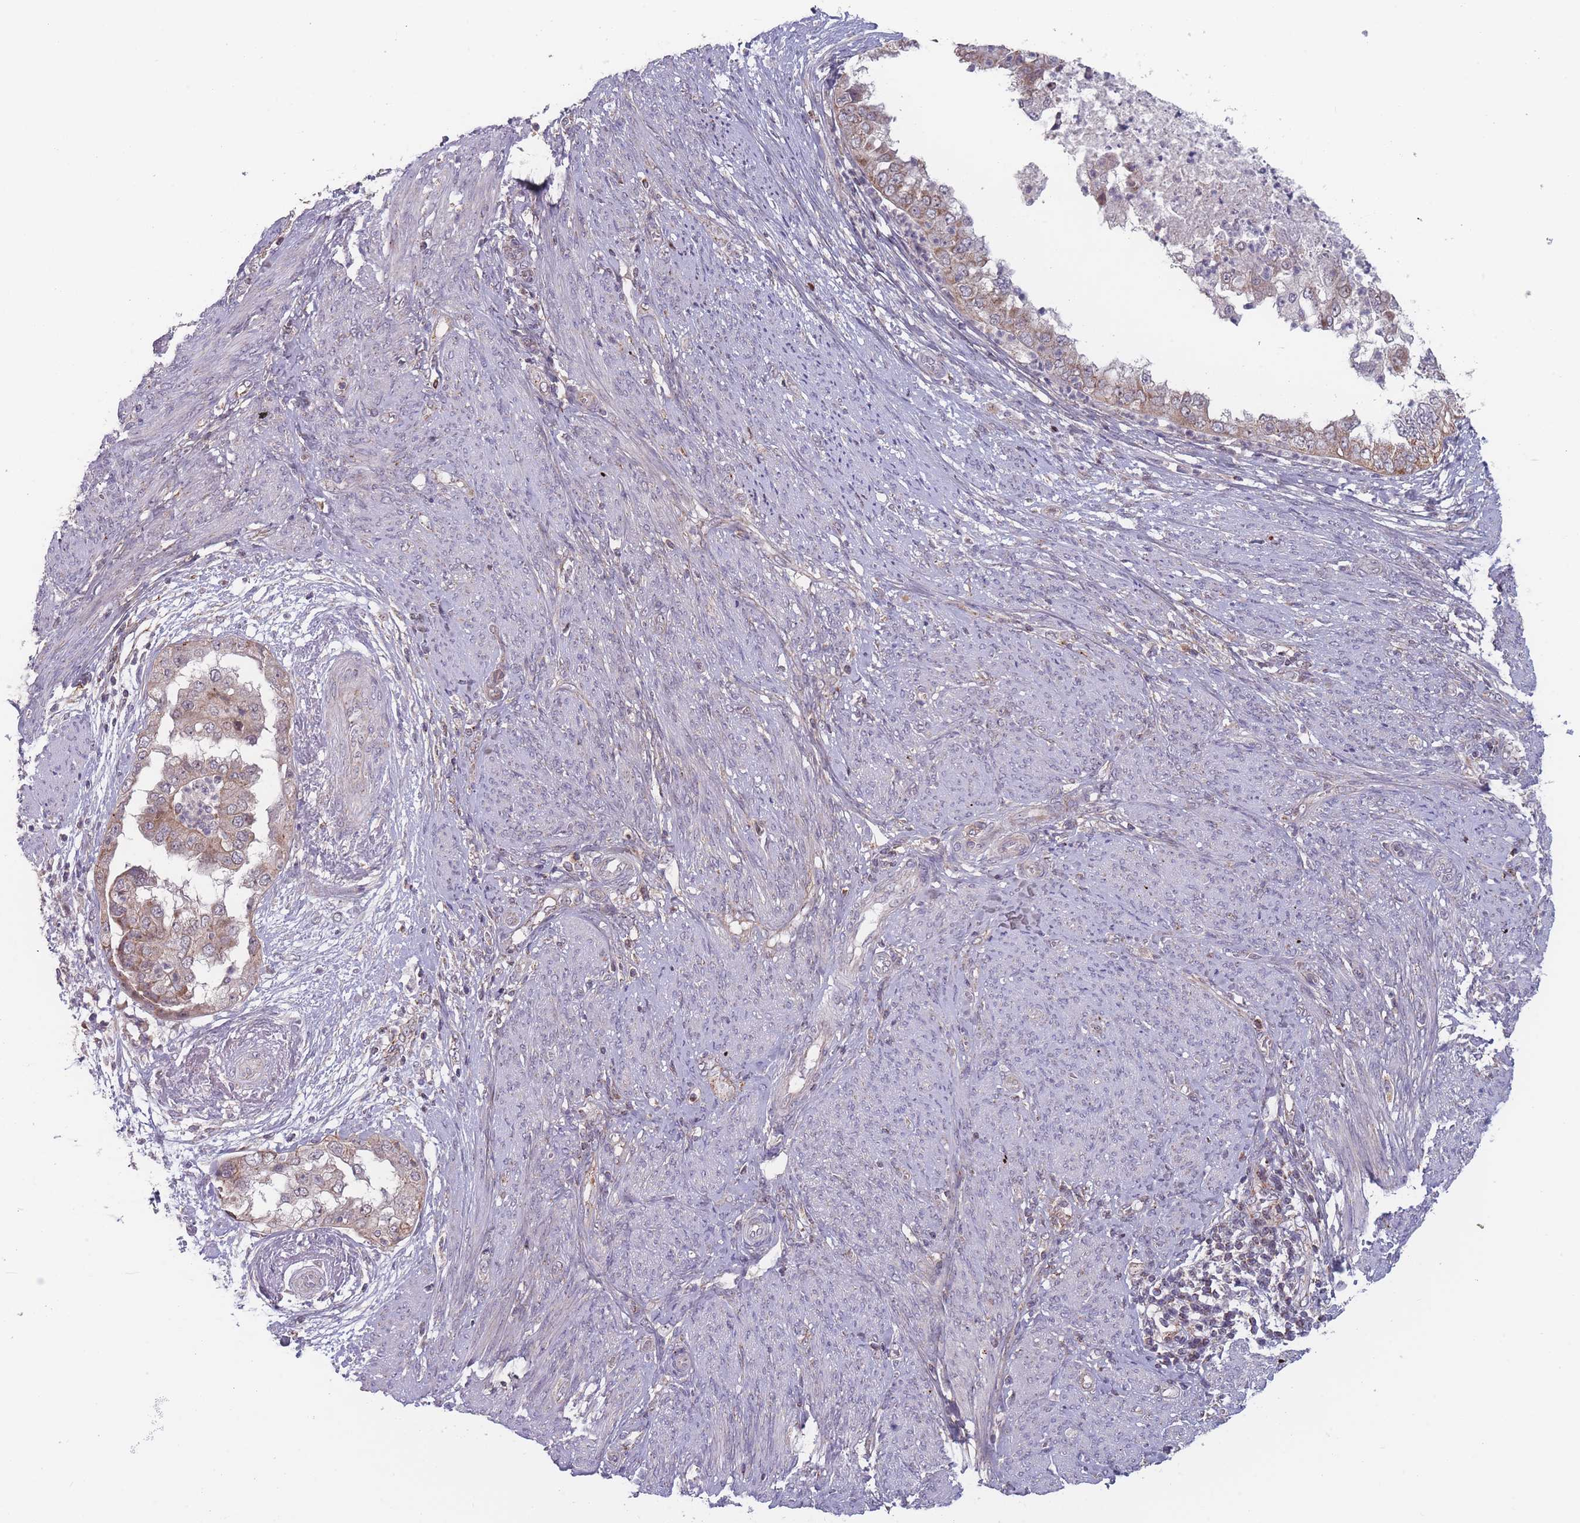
{"staining": {"intensity": "weak", "quantity": "25%-75%", "location": "cytoplasmic/membranous"}, "tissue": "endometrial cancer", "cell_type": "Tumor cells", "image_type": "cancer", "snomed": [{"axis": "morphology", "description": "Adenocarcinoma, NOS"}, {"axis": "topography", "description": "Endometrium"}], "caption": "IHC photomicrograph of human endometrial cancer (adenocarcinoma) stained for a protein (brown), which demonstrates low levels of weak cytoplasmic/membranous positivity in approximately 25%-75% of tumor cells.", "gene": "TMEM232", "patient": {"sex": "female", "age": 85}}